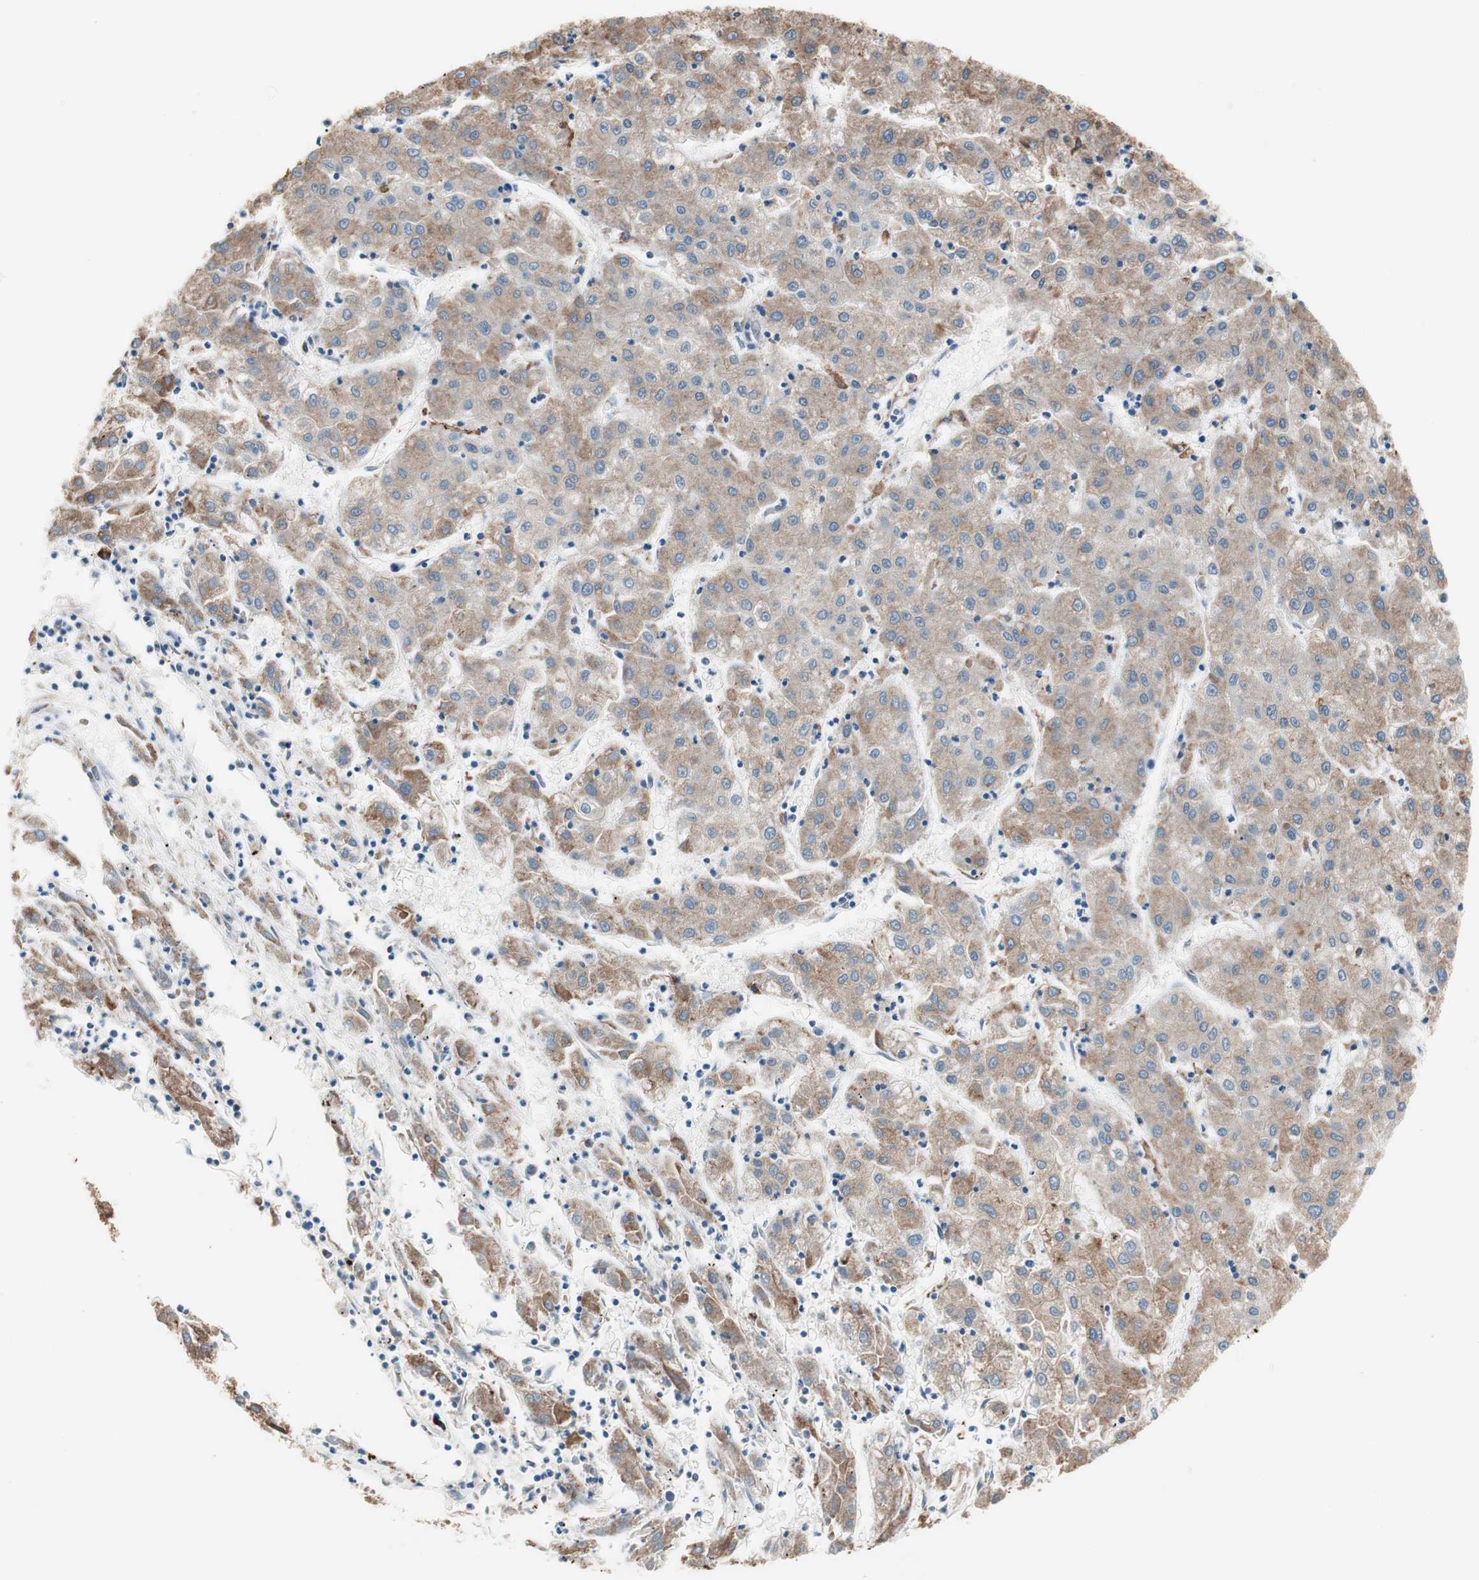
{"staining": {"intensity": "moderate", "quantity": ">75%", "location": "cytoplasmic/membranous"}, "tissue": "liver cancer", "cell_type": "Tumor cells", "image_type": "cancer", "snomed": [{"axis": "morphology", "description": "Carcinoma, Hepatocellular, NOS"}, {"axis": "topography", "description": "Liver"}], "caption": "This image displays liver cancer (hepatocellular carcinoma) stained with immunohistochemistry (IHC) to label a protein in brown. The cytoplasmic/membranous of tumor cells show moderate positivity for the protein. Nuclei are counter-stained blue.", "gene": "SLC27A4", "patient": {"sex": "male", "age": 72}}